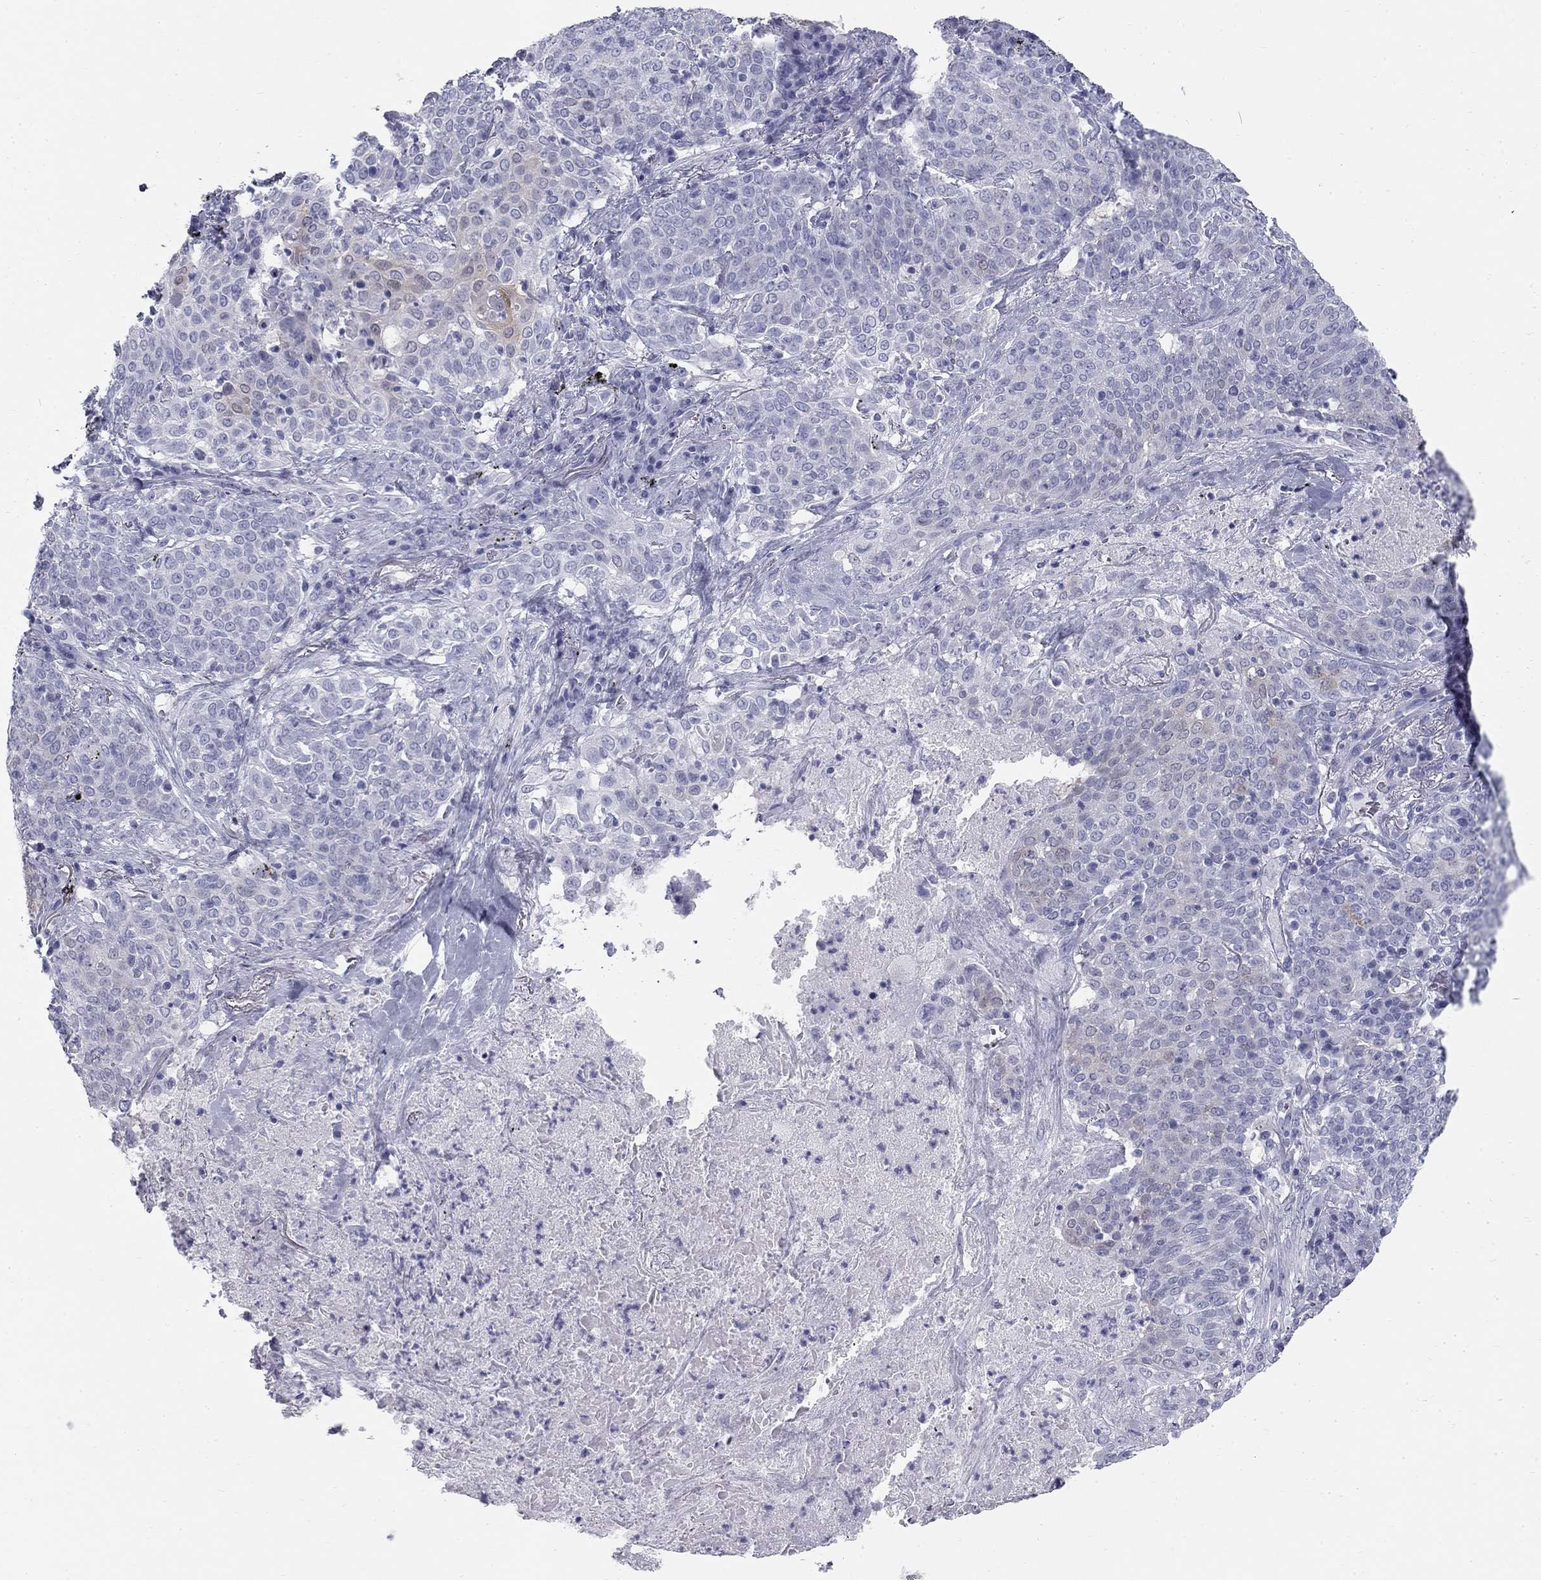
{"staining": {"intensity": "negative", "quantity": "none", "location": "none"}, "tissue": "lung cancer", "cell_type": "Tumor cells", "image_type": "cancer", "snomed": [{"axis": "morphology", "description": "Squamous cell carcinoma, NOS"}, {"axis": "topography", "description": "Lung"}], "caption": "Immunohistochemistry (IHC) micrograph of lung cancer stained for a protein (brown), which demonstrates no expression in tumor cells. Brightfield microscopy of immunohistochemistry stained with DAB (3,3'-diaminobenzidine) (brown) and hematoxylin (blue), captured at high magnification.", "gene": "SULT2B1", "patient": {"sex": "male", "age": 82}}